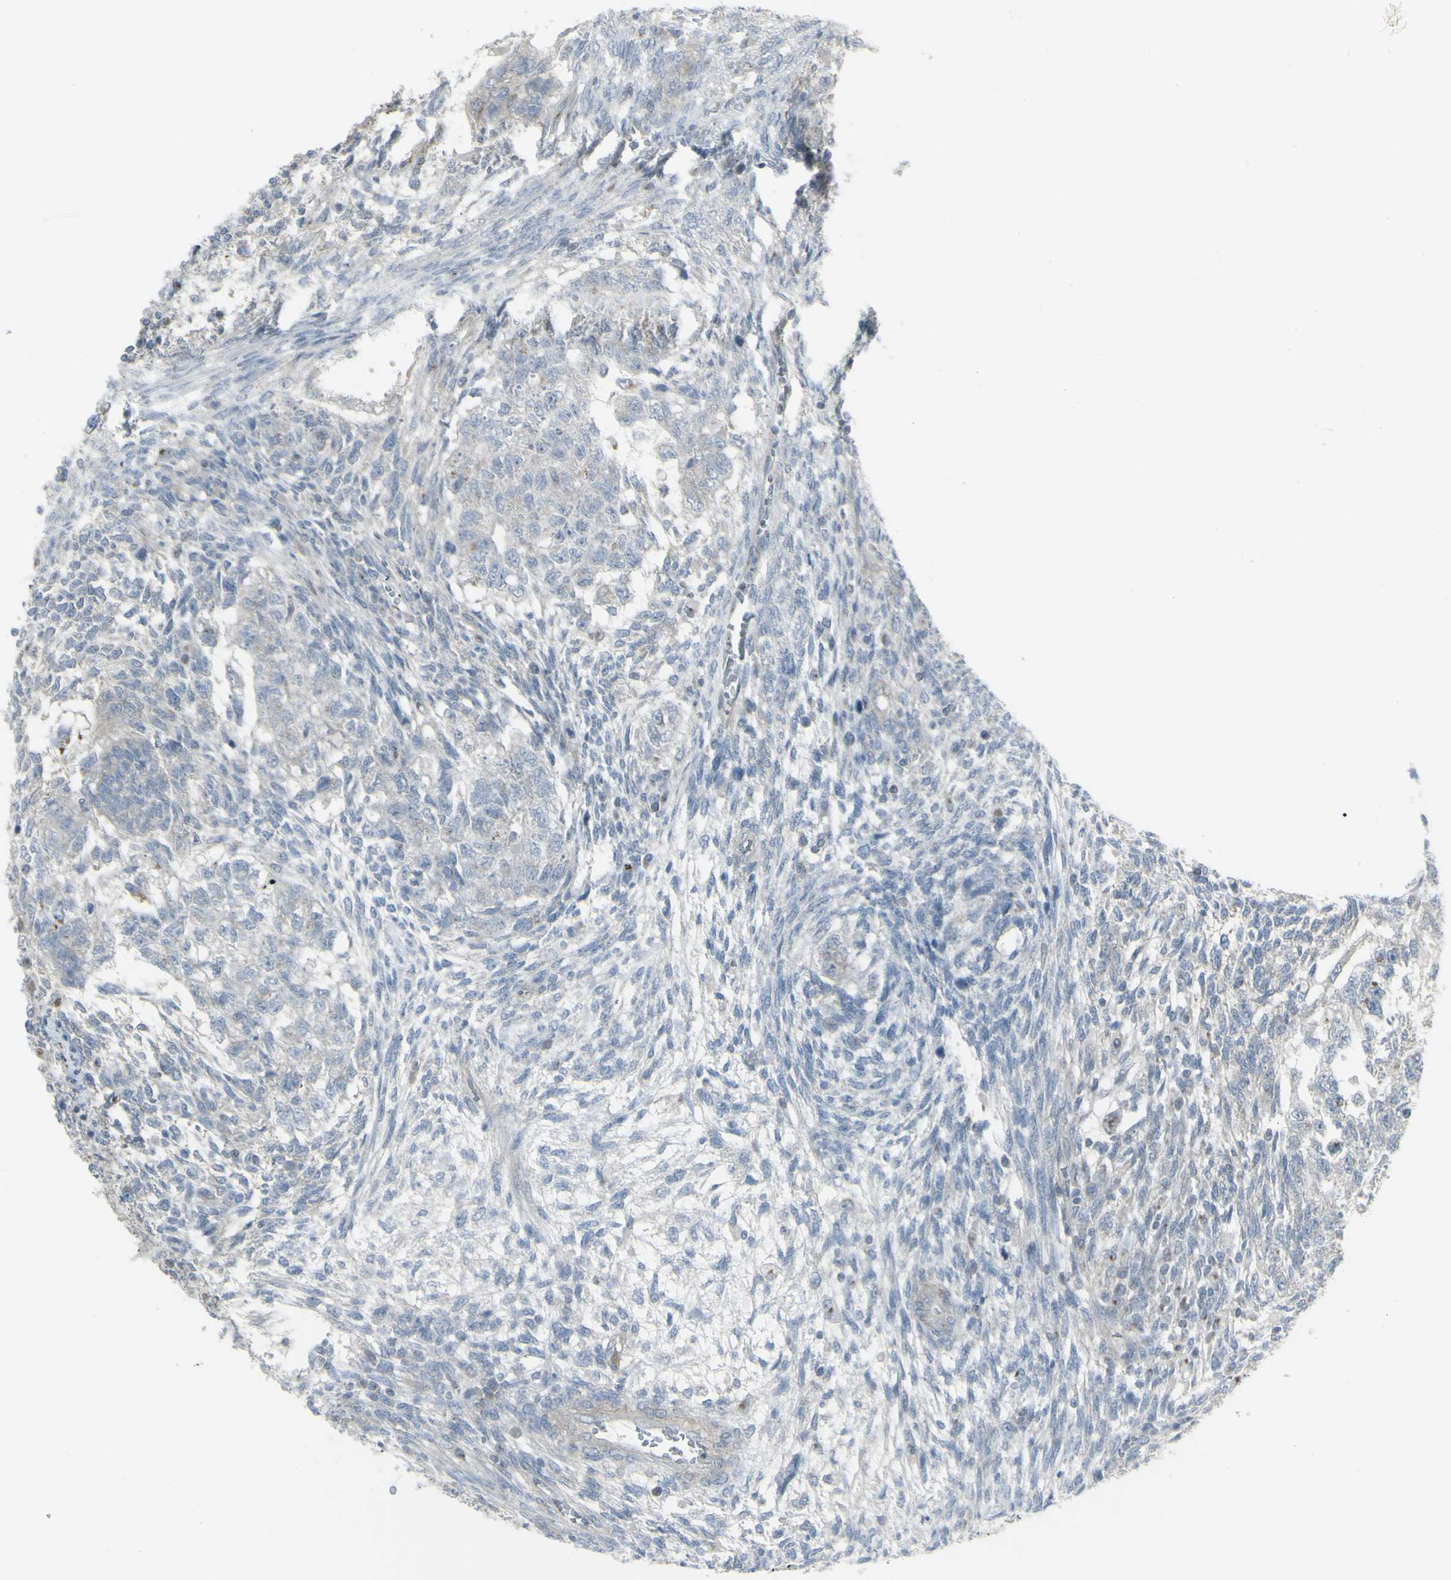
{"staining": {"intensity": "negative", "quantity": "none", "location": "none"}, "tissue": "testis cancer", "cell_type": "Tumor cells", "image_type": "cancer", "snomed": [{"axis": "morphology", "description": "Normal tissue, NOS"}, {"axis": "morphology", "description": "Carcinoma, Embryonal, NOS"}, {"axis": "topography", "description": "Testis"}], "caption": "IHC histopathology image of neoplastic tissue: testis cancer stained with DAB (3,3'-diaminobenzidine) exhibits no significant protein positivity in tumor cells.", "gene": "GALNT6", "patient": {"sex": "male", "age": 36}}